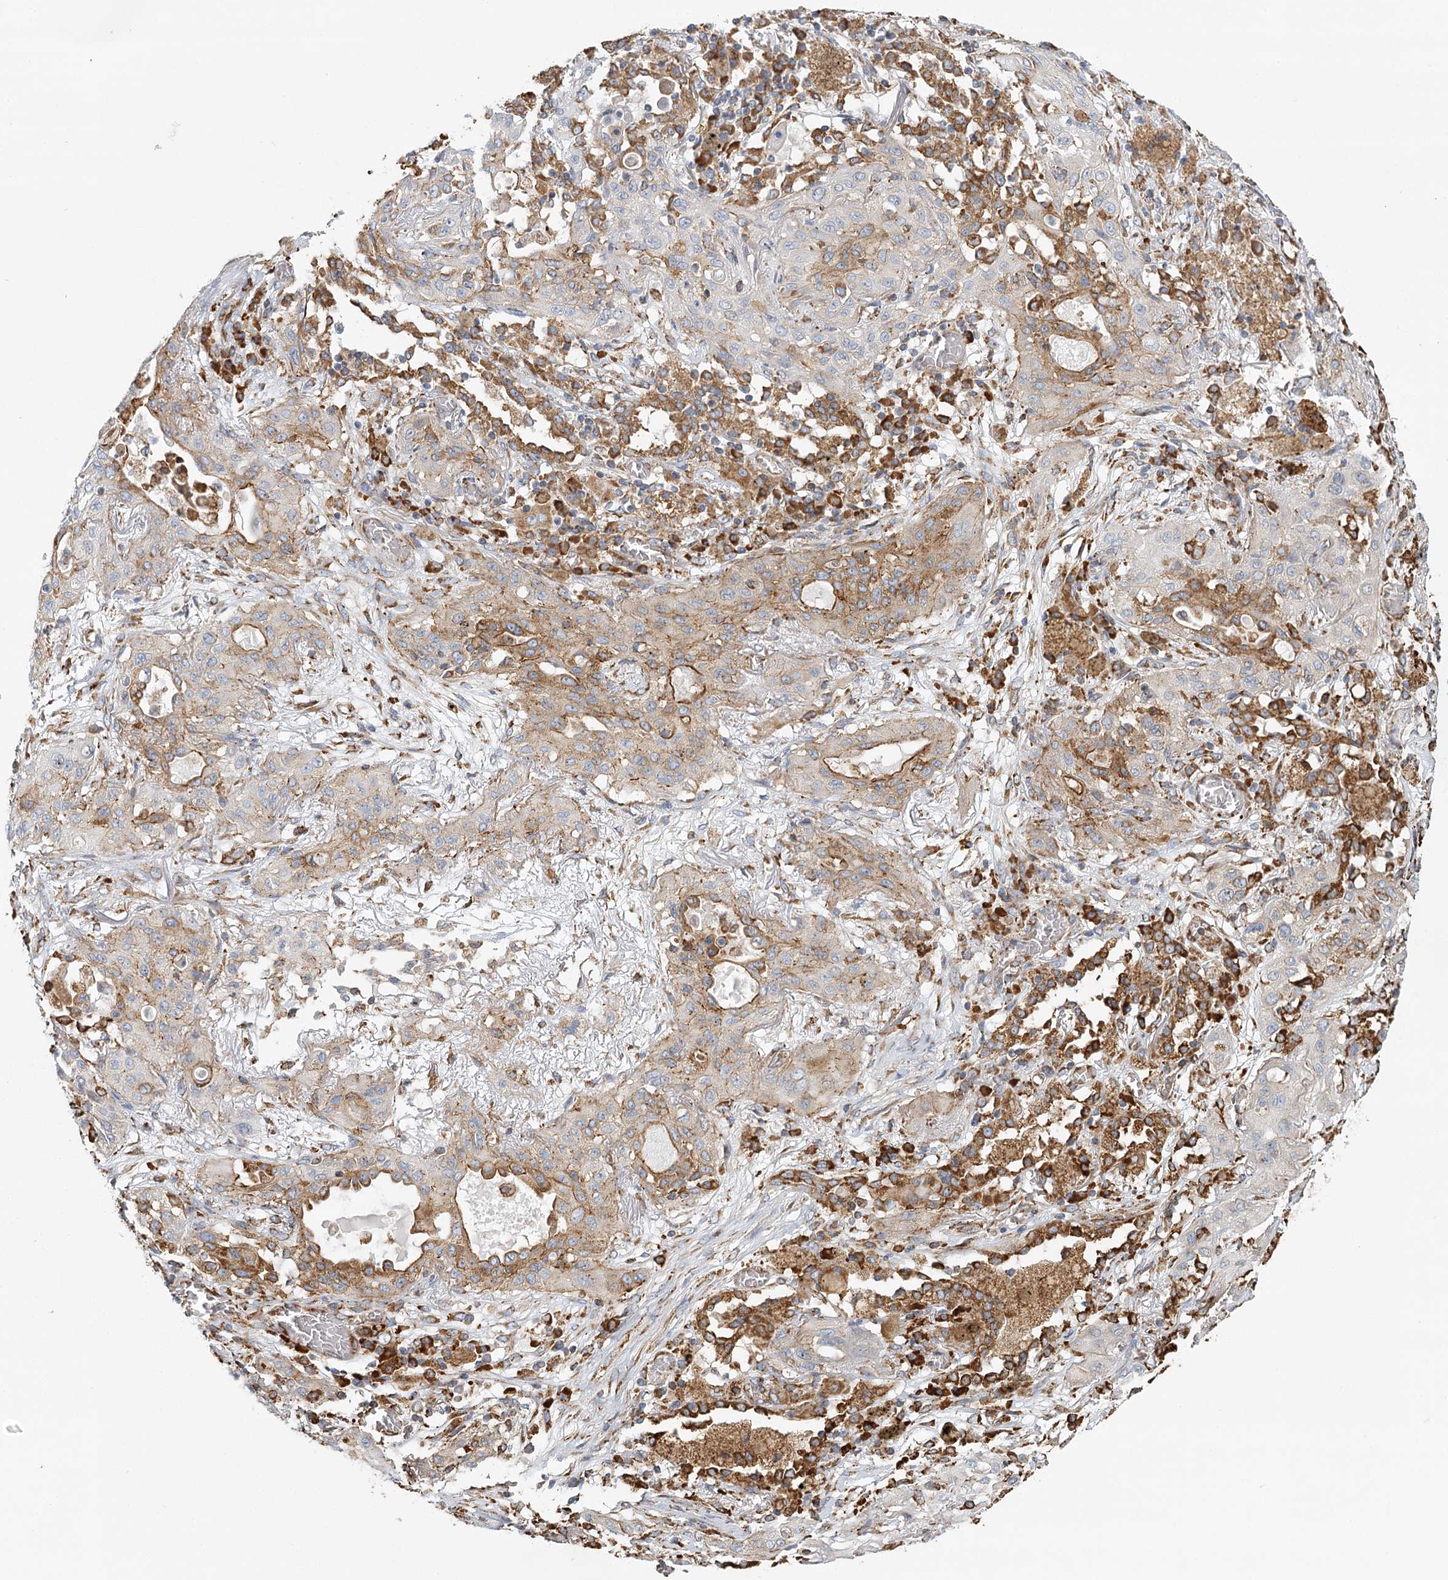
{"staining": {"intensity": "moderate", "quantity": "25%-75%", "location": "cytoplasmic/membranous"}, "tissue": "lung cancer", "cell_type": "Tumor cells", "image_type": "cancer", "snomed": [{"axis": "morphology", "description": "Squamous cell carcinoma, NOS"}, {"axis": "topography", "description": "Lung"}], "caption": "Moderate cytoplasmic/membranous protein positivity is appreciated in about 25%-75% of tumor cells in squamous cell carcinoma (lung).", "gene": "TAS1R1", "patient": {"sex": "female", "age": 47}}